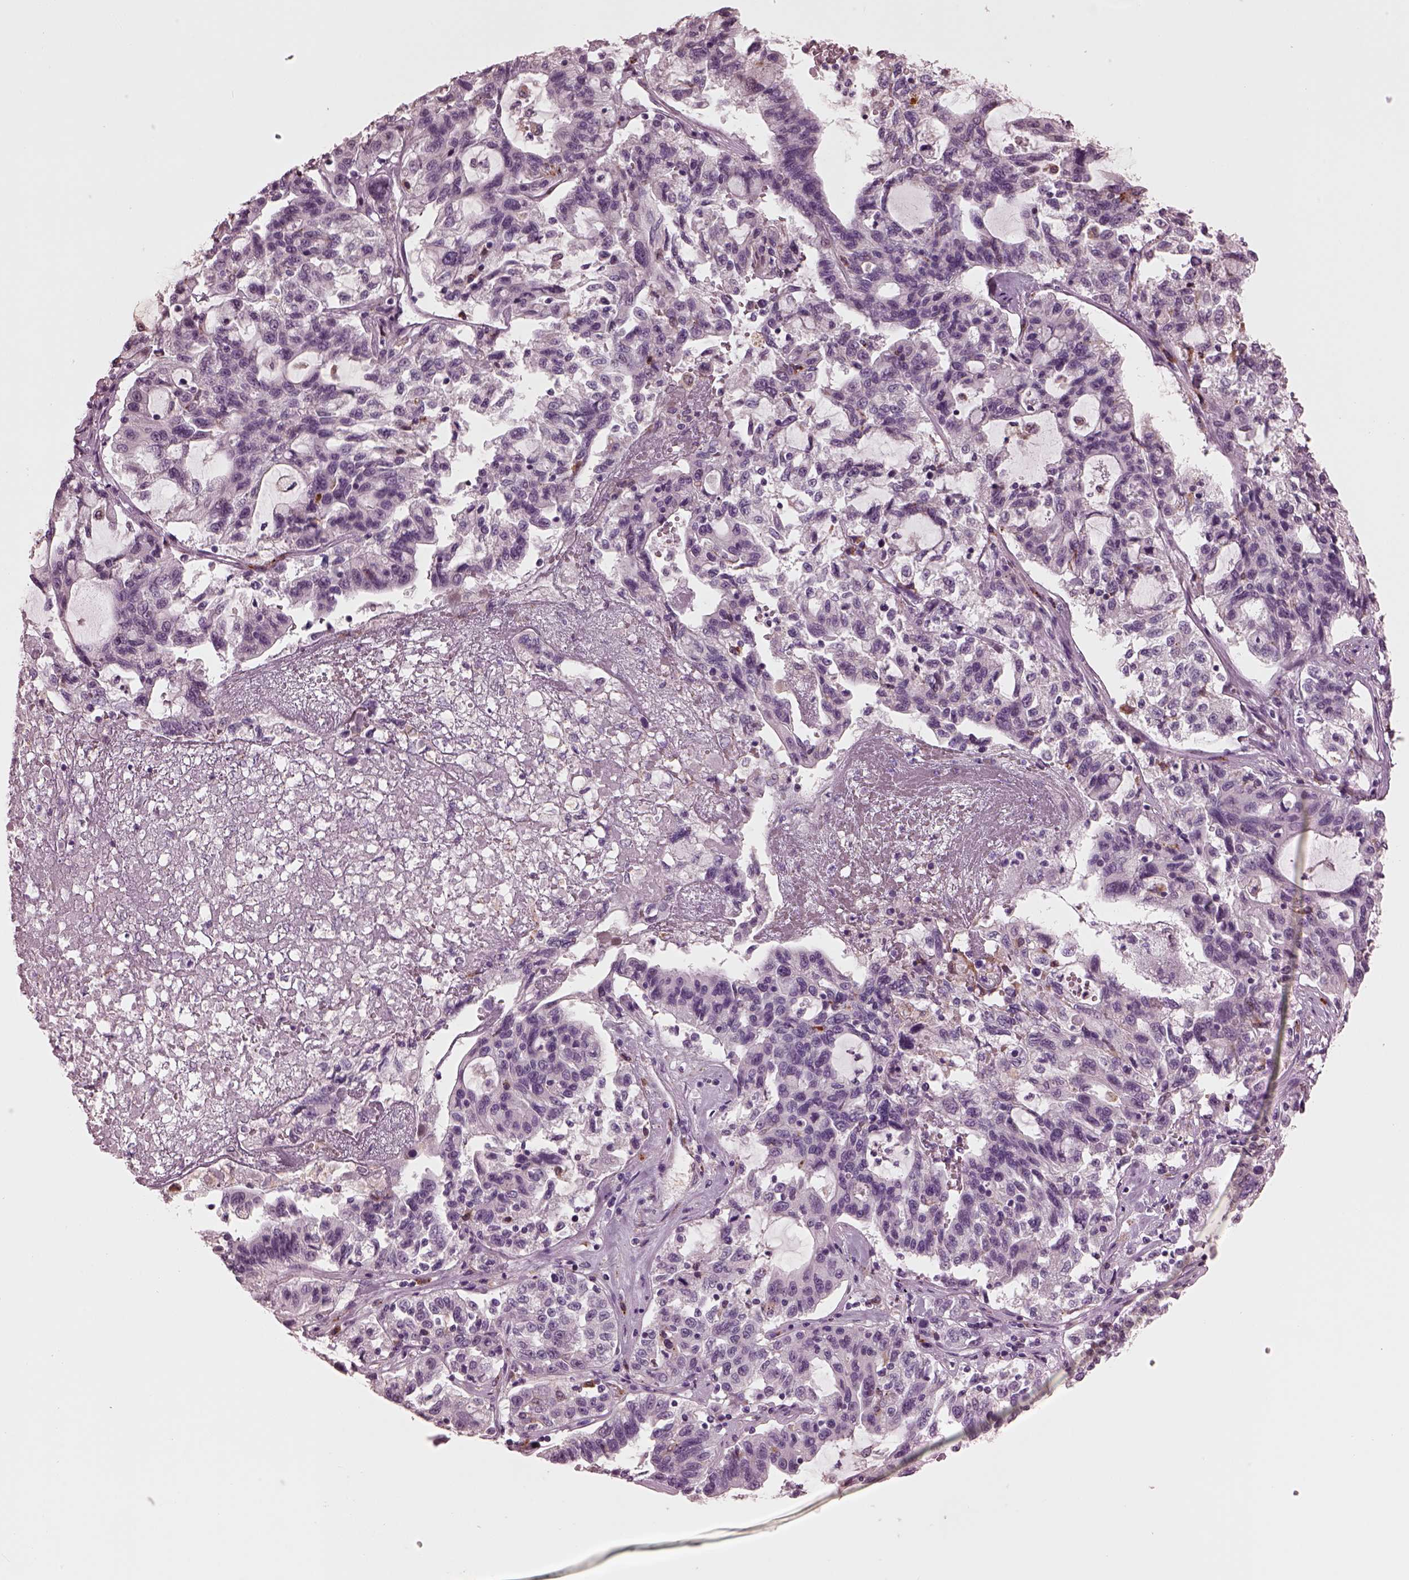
{"staining": {"intensity": "negative", "quantity": "none", "location": "none"}, "tissue": "liver cancer", "cell_type": "Tumor cells", "image_type": "cancer", "snomed": [{"axis": "morphology", "description": "Adenocarcinoma, NOS"}, {"axis": "morphology", "description": "Cholangiocarcinoma"}, {"axis": "topography", "description": "Liver"}], "caption": "Protein analysis of liver cancer displays no significant expression in tumor cells.", "gene": "SLAMF8", "patient": {"sex": "male", "age": 64}}